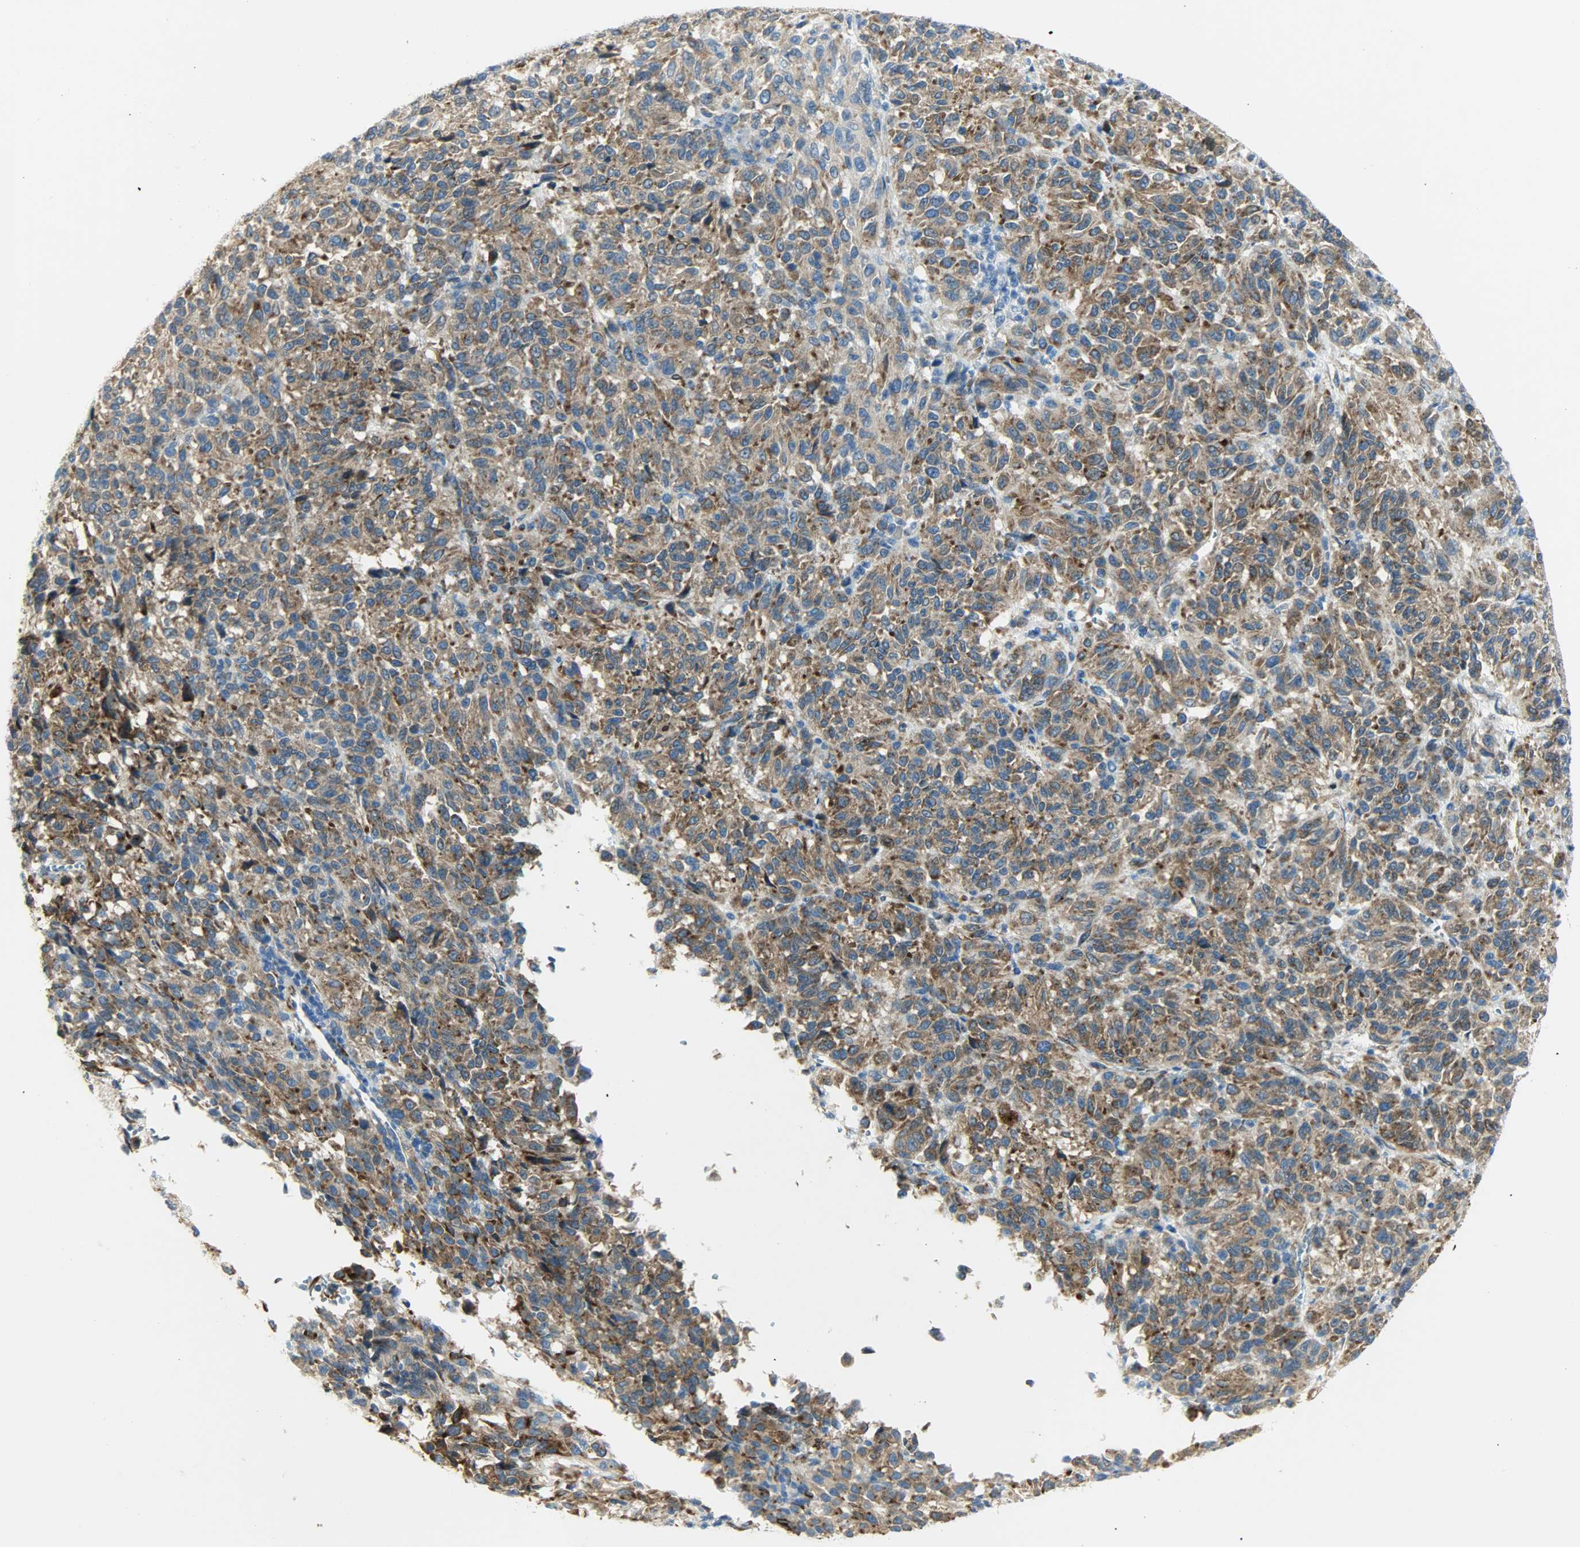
{"staining": {"intensity": "strong", "quantity": ">75%", "location": "cytoplasmic/membranous"}, "tissue": "melanoma", "cell_type": "Tumor cells", "image_type": "cancer", "snomed": [{"axis": "morphology", "description": "Malignant melanoma, Metastatic site"}, {"axis": "topography", "description": "Lung"}], "caption": "Tumor cells display high levels of strong cytoplasmic/membranous expression in approximately >75% of cells in human malignant melanoma (metastatic site).", "gene": "PKD2", "patient": {"sex": "male", "age": 64}}